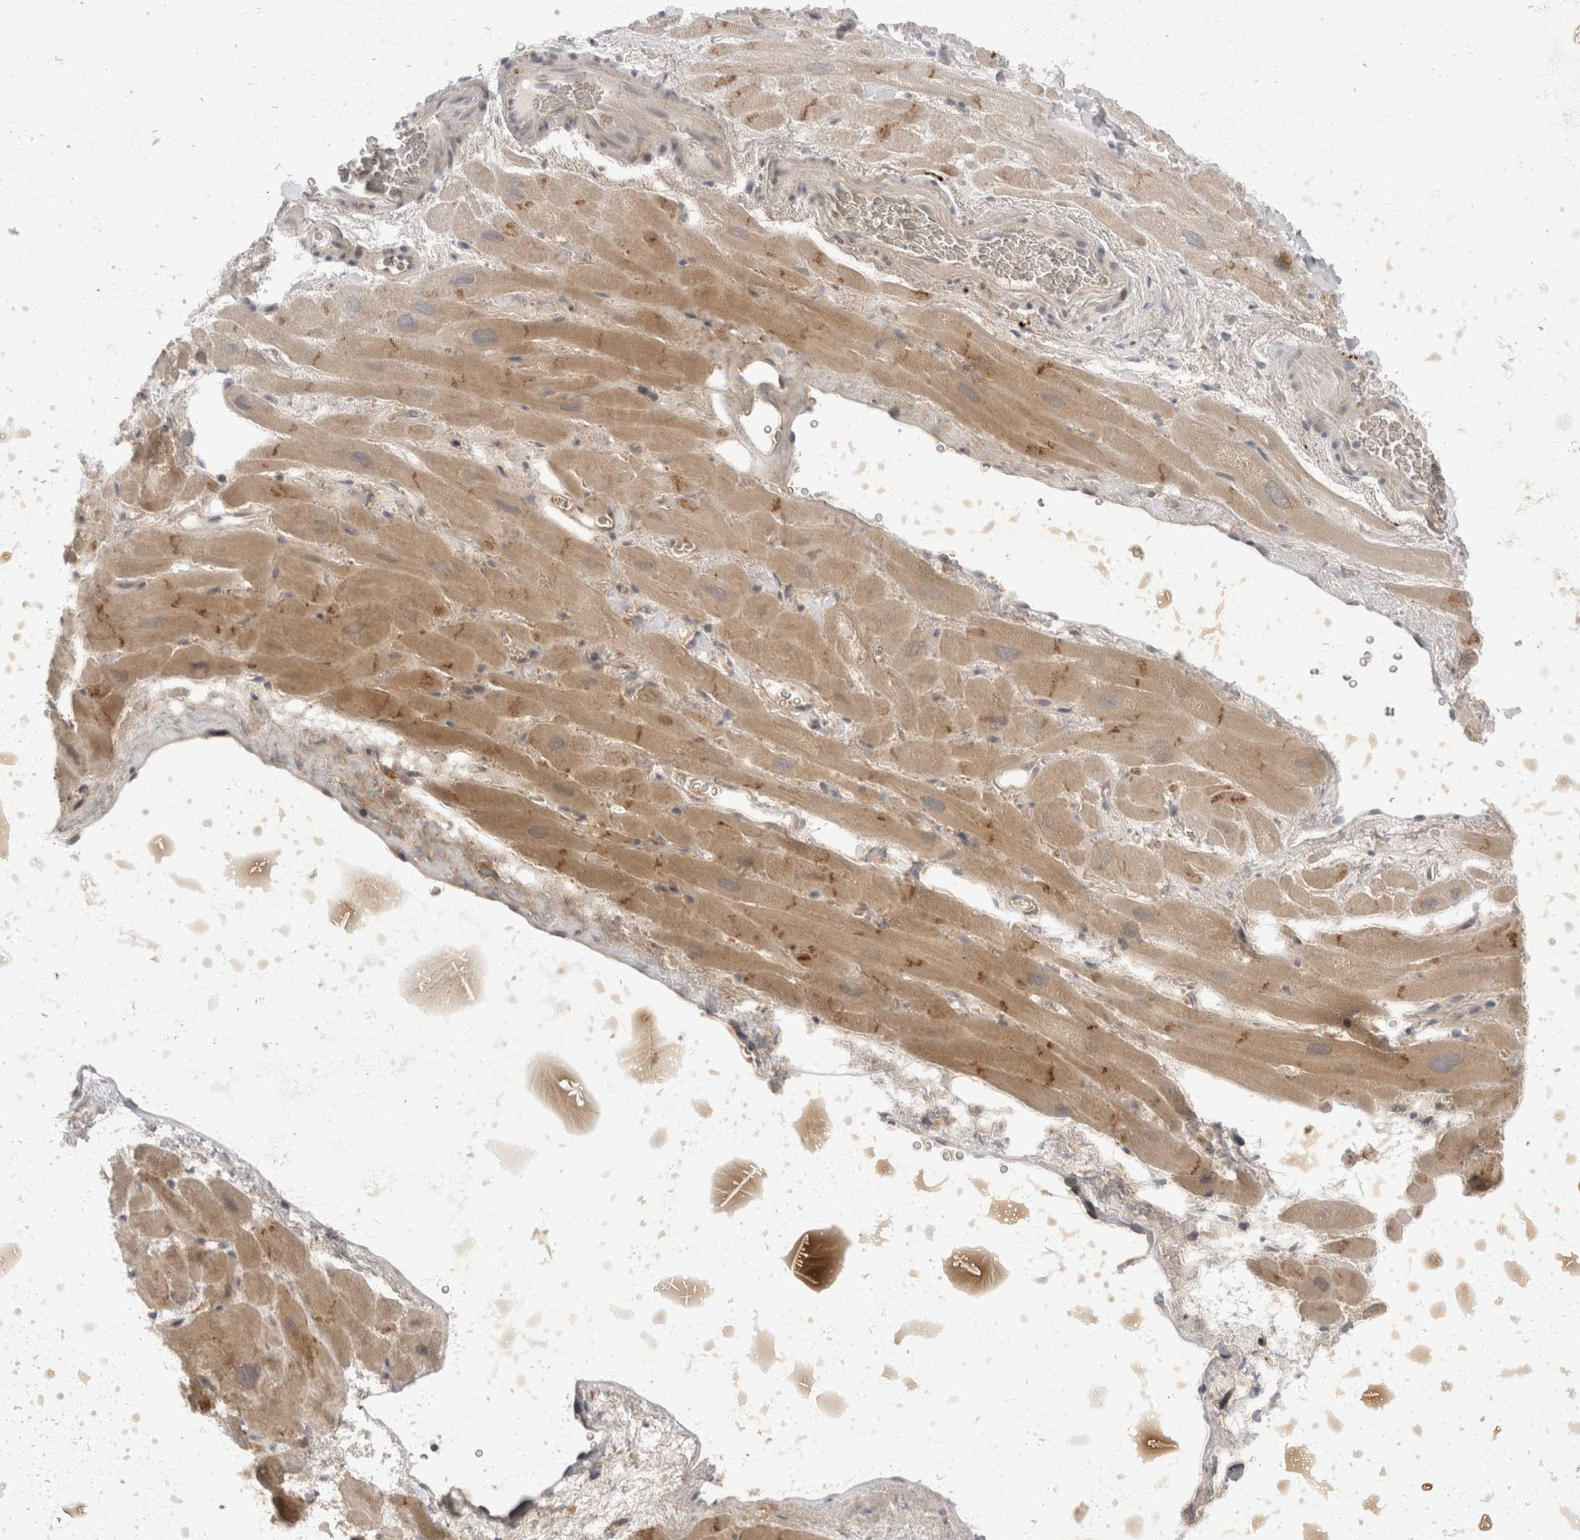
{"staining": {"intensity": "moderate", "quantity": "25%-75%", "location": "cytoplasmic/membranous"}, "tissue": "heart muscle", "cell_type": "Cardiomyocytes", "image_type": "normal", "snomed": [{"axis": "morphology", "description": "Normal tissue, NOS"}, {"axis": "topography", "description": "Heart"}], "caption": "Heart muscle stained with immunohistochemistry exhibits moderate cytoplasmic/membranous staining in about 25%-75% of cardiomyocytes.", "gene": "TOM1L2", "patient": {"sex": "male", "age": 49}}